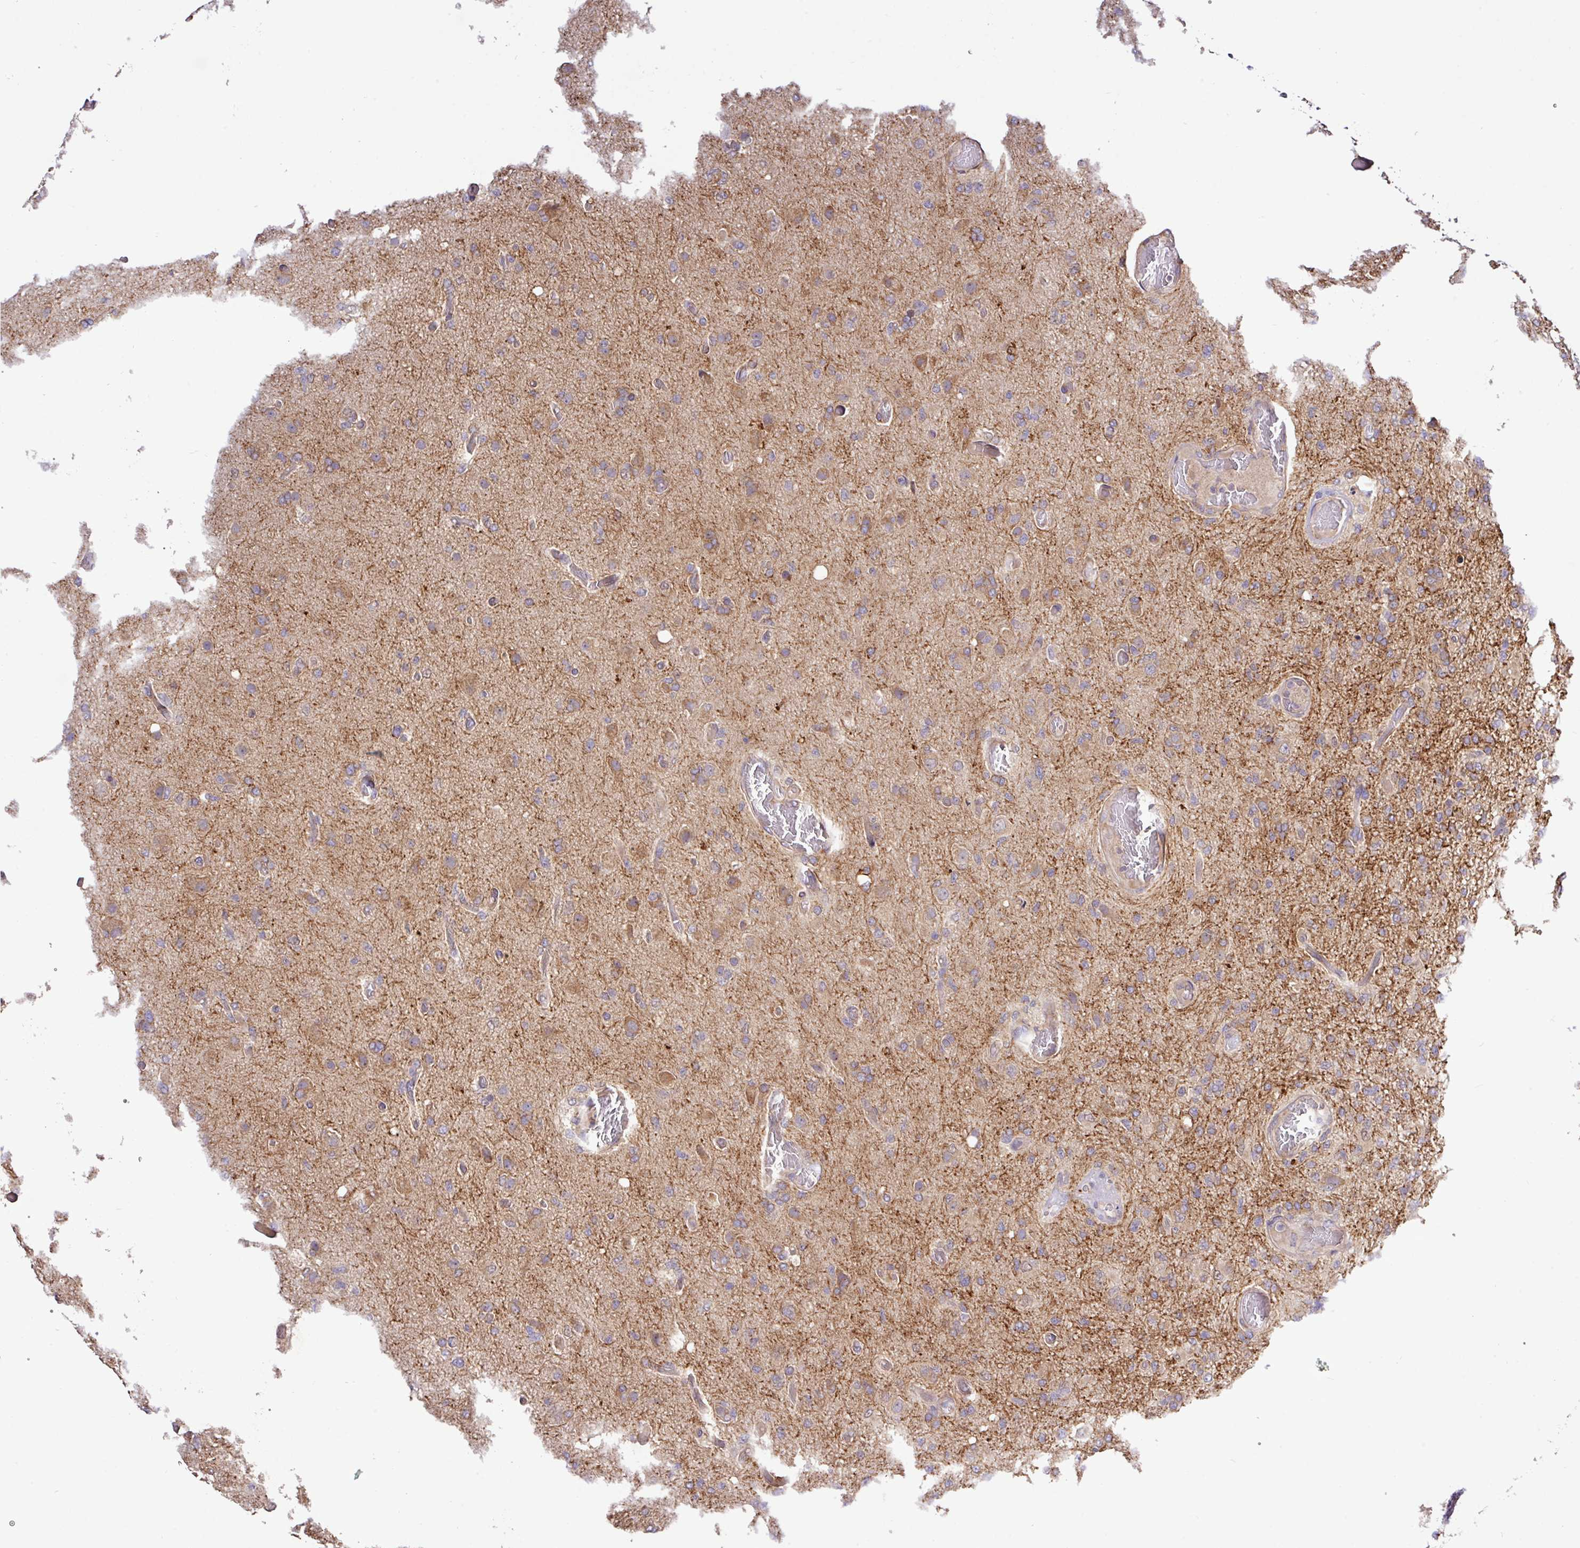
{"staining": {"intensity": "weak", "quantity": "<25%", "location": "cytoplasmic/membranous"}, "tissue": "glioma", "cell_type": "Tumor cells", "image_type": "cancer", "snomed": [{"axis": "morphology", "description": "Glioma, malignant, High grade"}, {"axis": "topography", "description": "Brain"}], "caption": "Immunohistochemical staining of glioma displays no significant positivity in tumor cells.", "gene": "TM2D2", "patient": {"sex": "female", "age": 74}}